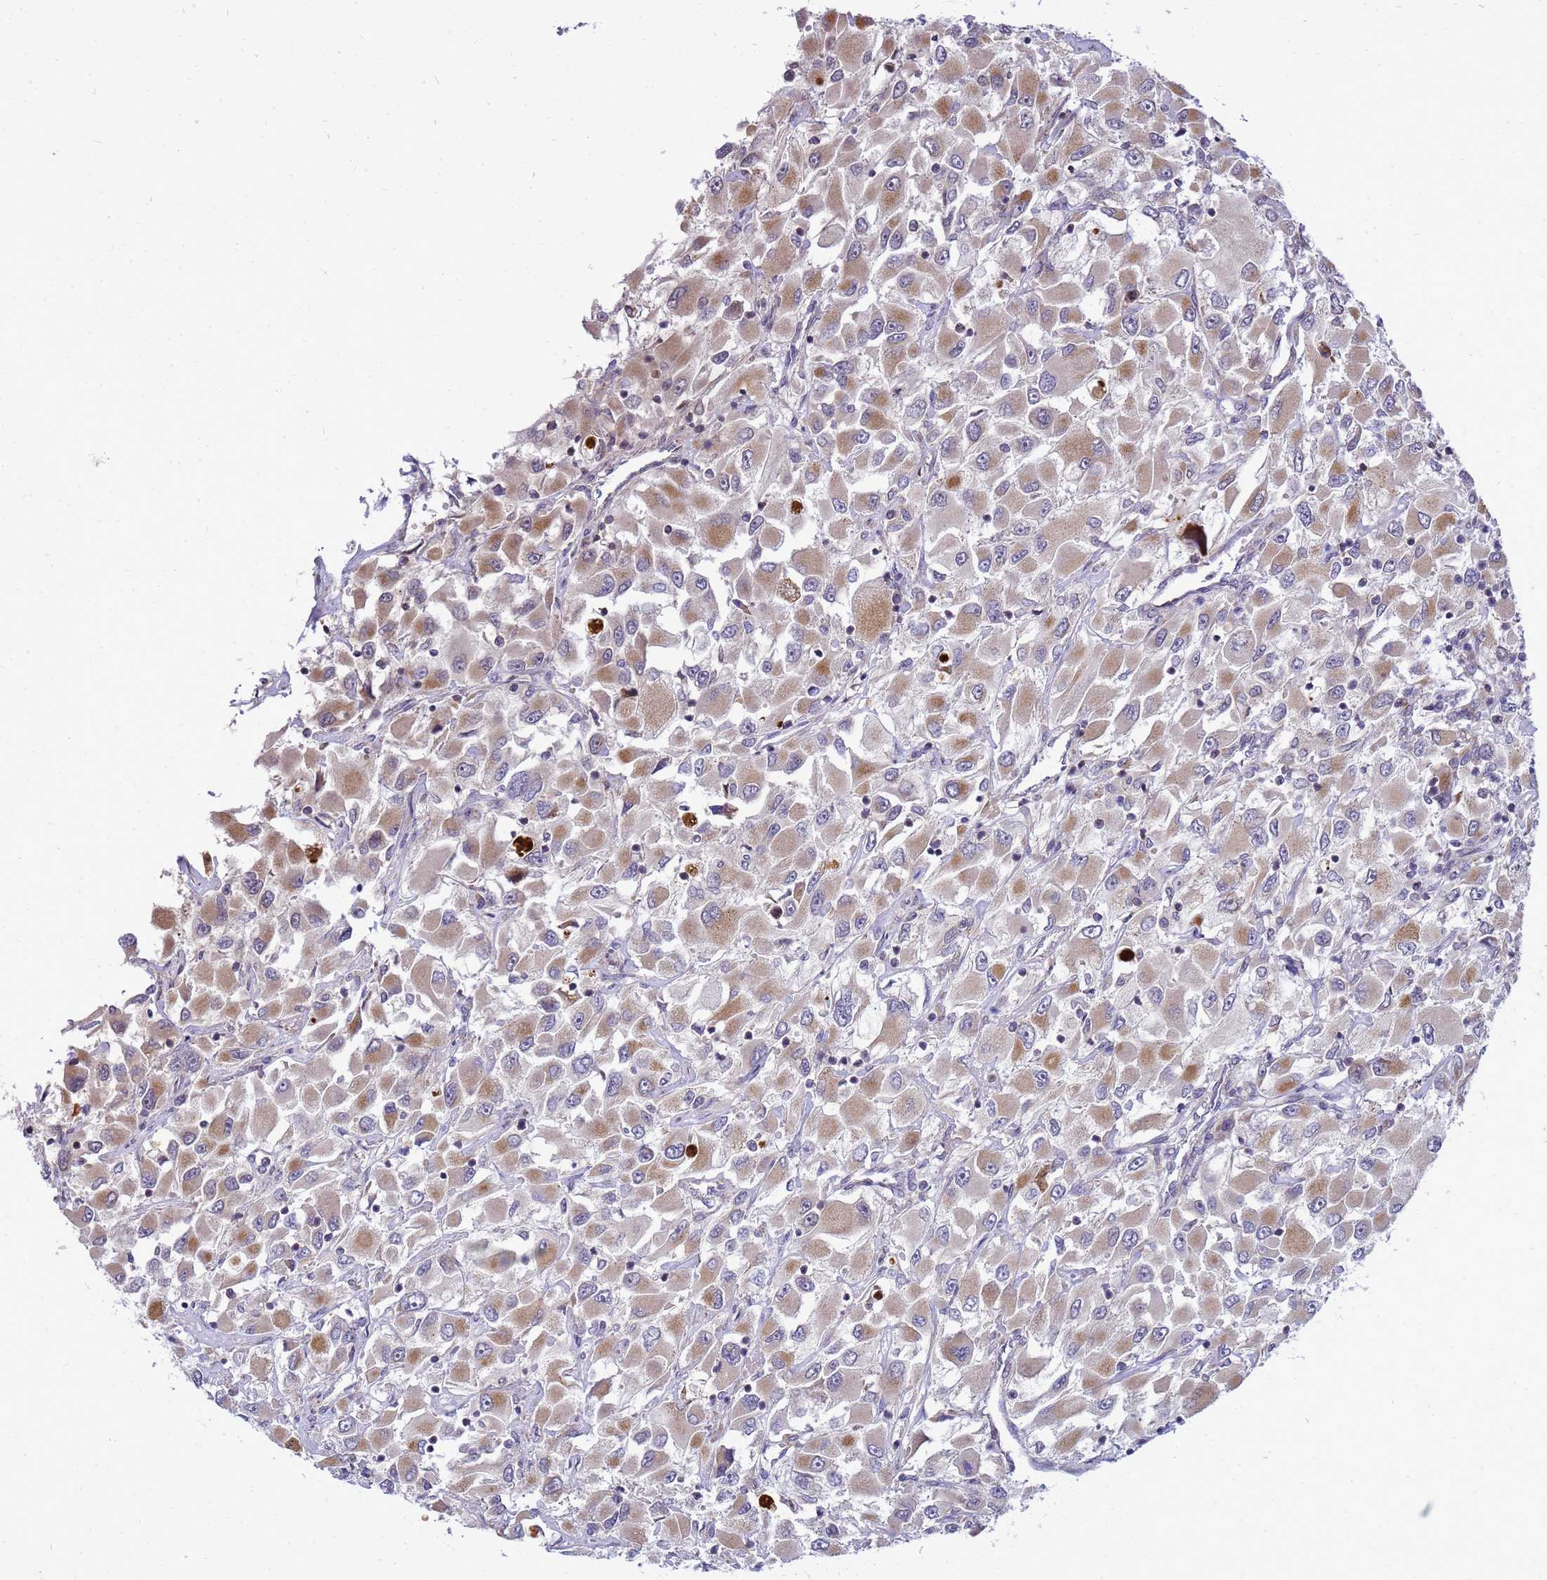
{"staining": {"intensity": "moderate", "quantity": ">75%", "location": "cytoplasmic/membranous"}, "tissue": "renal cancer", "cell_type": "Tumor cells", "image_type": "cancer", "snomed": [{"axis": "morphology", "description": "Adenocarcinoma, NOS"}, {"axis": "topography", "description": "Kidney"}], "caption": "A high-resolution photomicrograph shows immunohistochemistry (IHC) staining of adenocarcinoma (renal), which demonstrates moderate cytoplasmic/membranous expression in about >75% of tumor cells.", "gene": "C12orf43", "patient": {"sex": "female", "age": 52}}